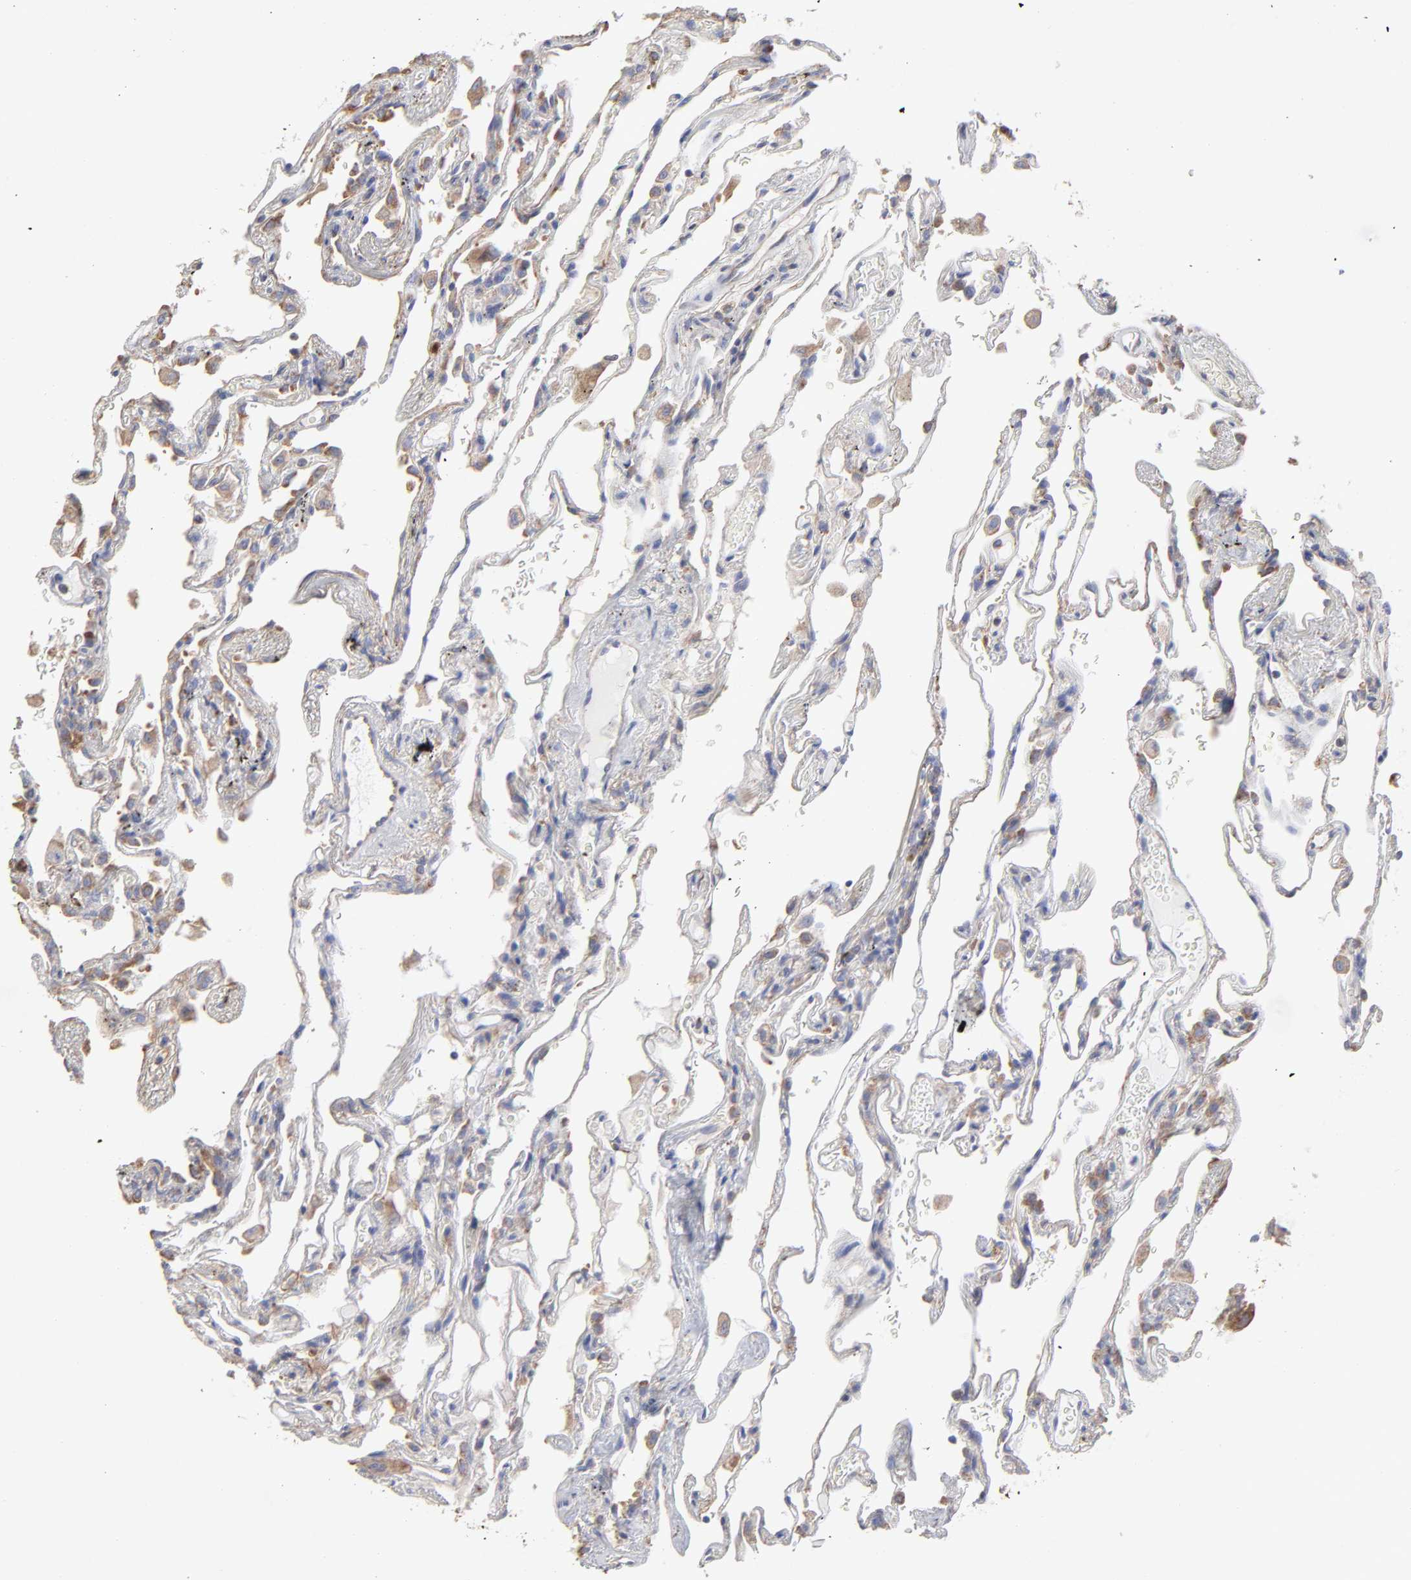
{"staining": {"intensity": "moderate", "quantity": "25%-75%", "location": "cytoplasmic/membranous"}, "tissue": "lung", "cell_type": "Alveolar cells", "image_type": "normal", "snomed": [{"axis": "morphology", "description": "Normal tissue, NOS"}, {"axis": "morphology", "description": "Inflammation, NOS"}, {"axis": "topography", "description": "Lung"}], "caption": "High-magnification brightfield microscopy of benign lung stained with DAB (brown) and counterstained with hematoxylin (blue). alveolar cells exhibit moderate cytoplasmic/membranous staining is present in about25%-75% of cells.", "gene": "RPL3", "patient": {"sex": "male", "age": 69}}